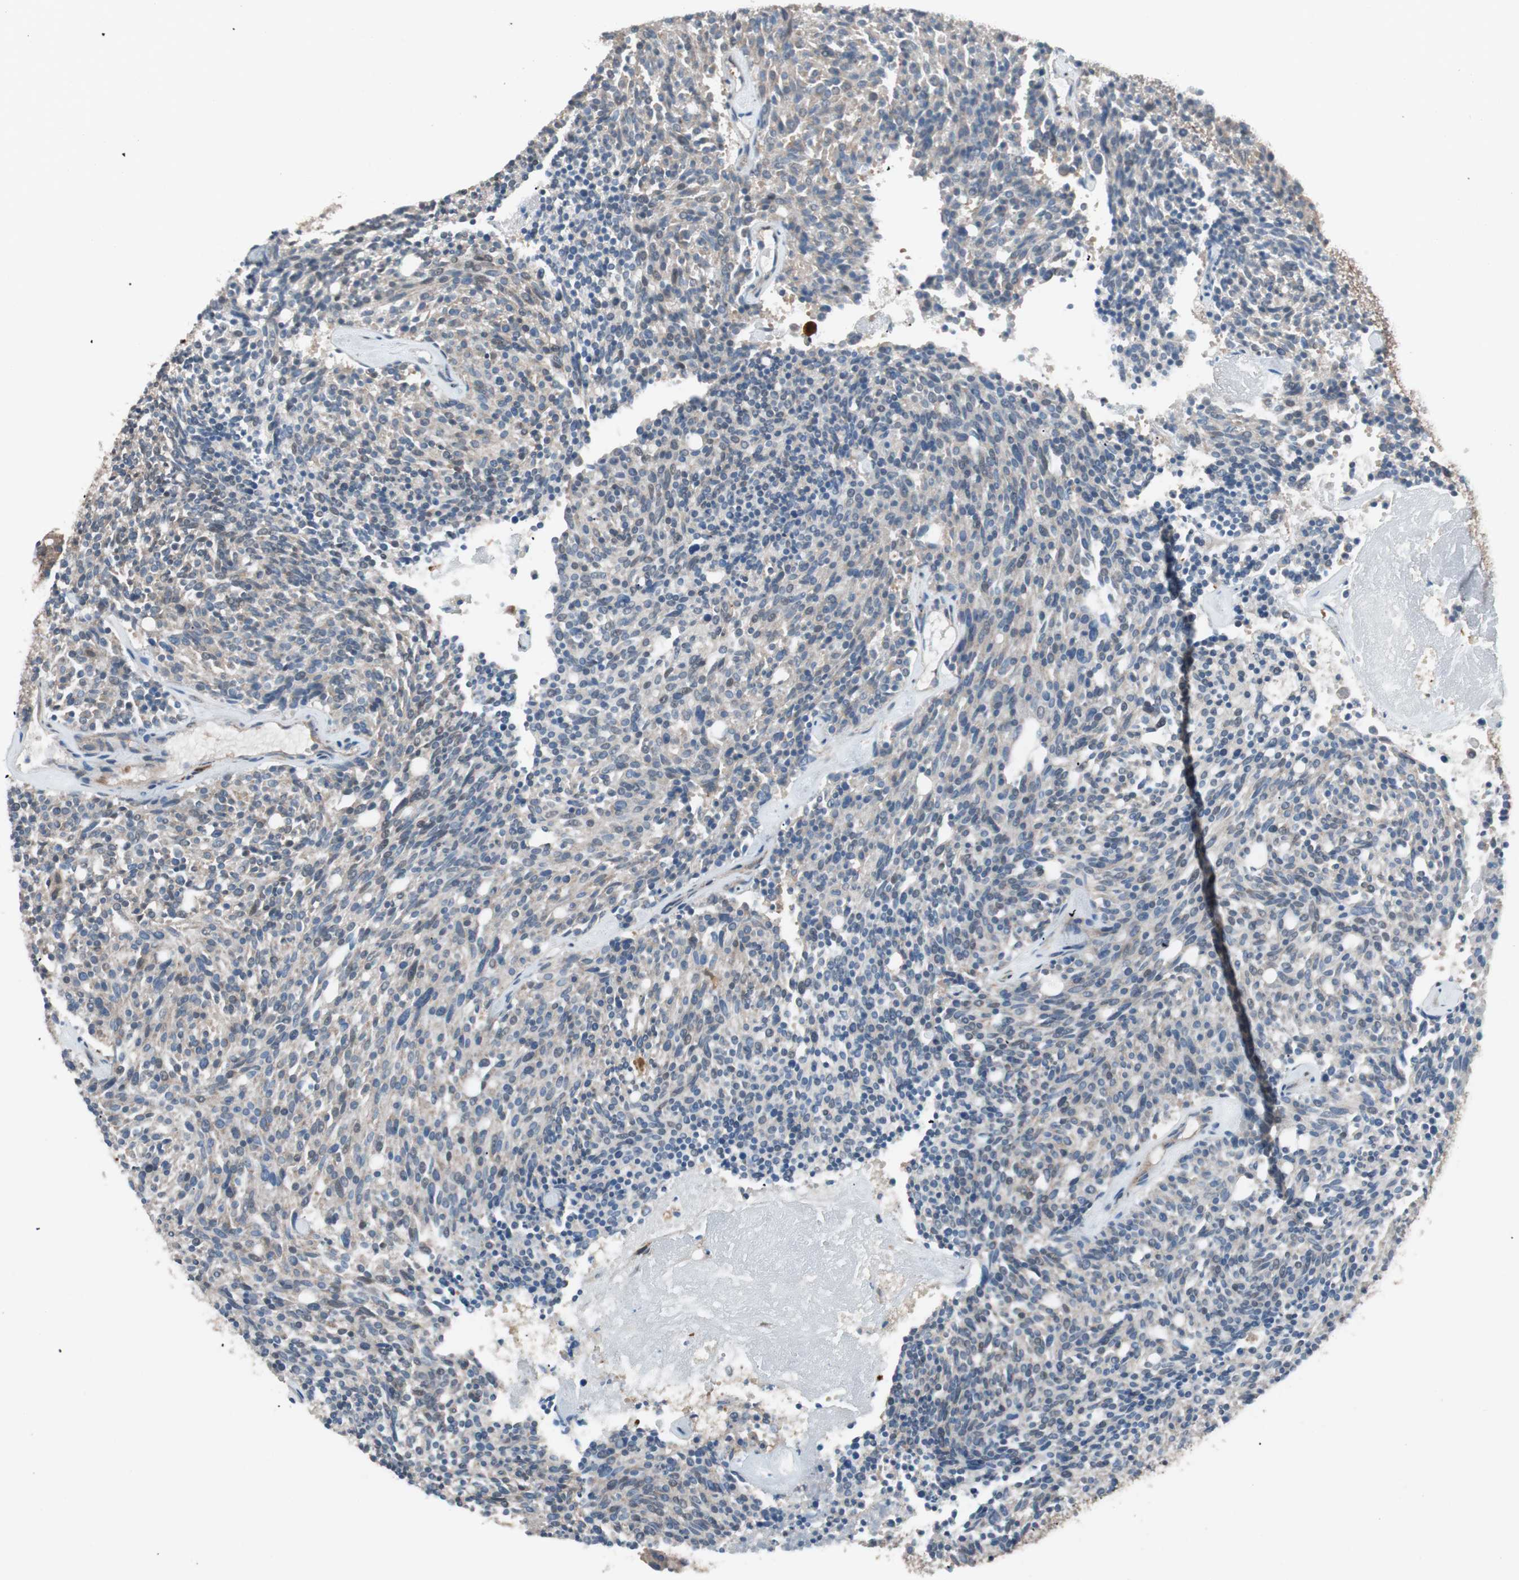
{"staining": {"intensity": "weak", "quantity": "25%-75%", "location": "cytoplasmic/membranous,nuclear"}, "tissue": "carcinoid", "cell_type": "Tumor cells", "image_type": "cancer", "snomed": [{"axis": "morphology", "description": "Carcinoid, malignant, NOS"}, {"axis": "topography", "description": "Pancreas"}], "caption": "Human carcinoid (malignant) stained for a protein (brown) shows weak cytoplasmic/membranous and nuclear positive staining in about 25%-75% of tumor cells.", "gene": "FAAH", "patient": {"sex": "female", "age": 54}}